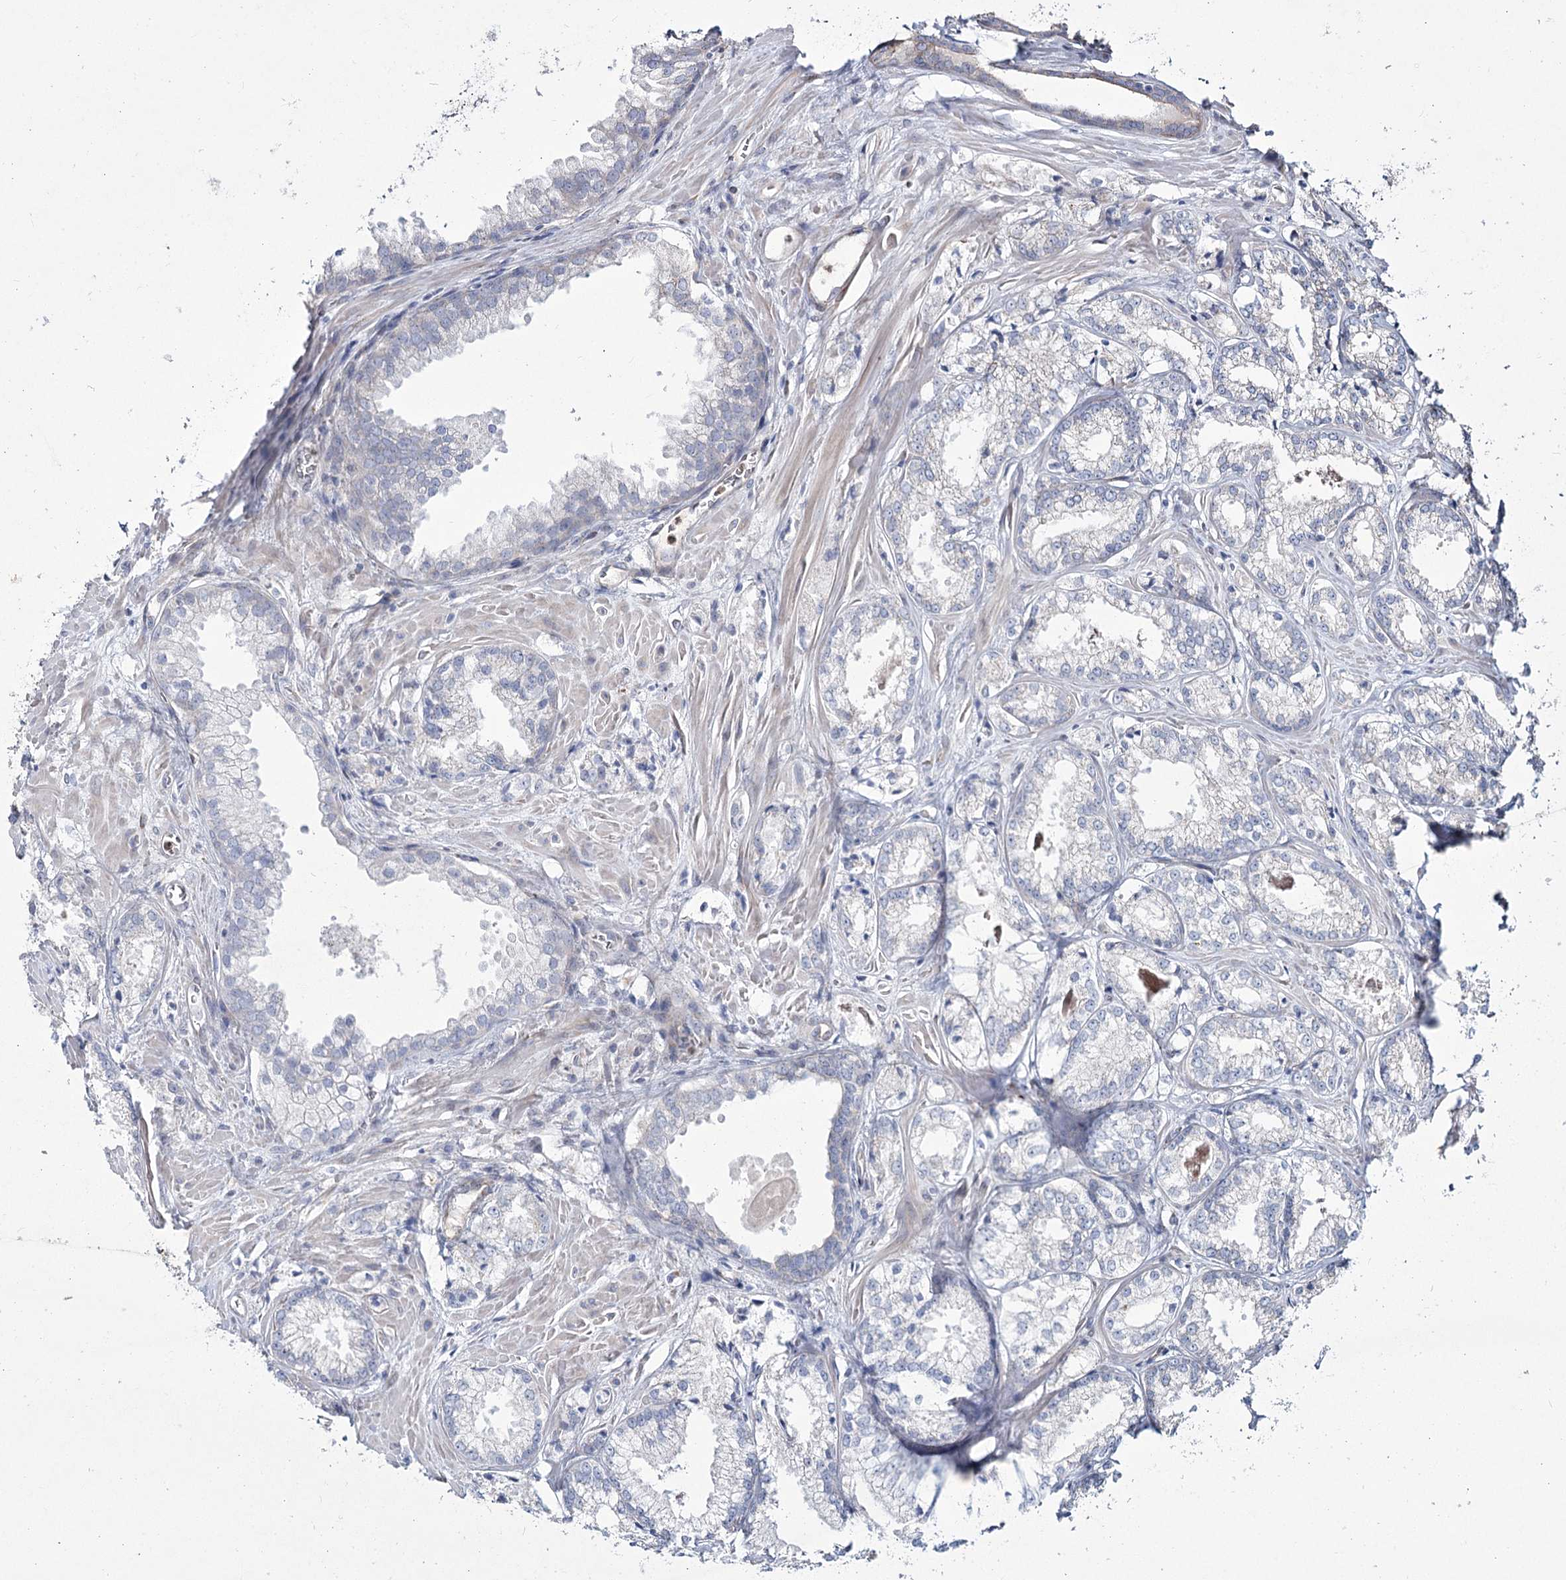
{"staining": {"intensity": "negative", "quantity": "none", "location": "none"}, "tissue": "prostate cancer", "cell_type": "Tumor cells", "image_type": "cancer", "snomed": [{"axis": "morphology", "description": "Adenocarcinoma, Low grade"}, {"axis": "topography", "description": "Prostate"}], "caption": "Immunohistochemical staining of prostate cancer reveals no significant expression in tumor cells.", "gene": "ME3", "patient": {"sex": "male", "age": 47}}